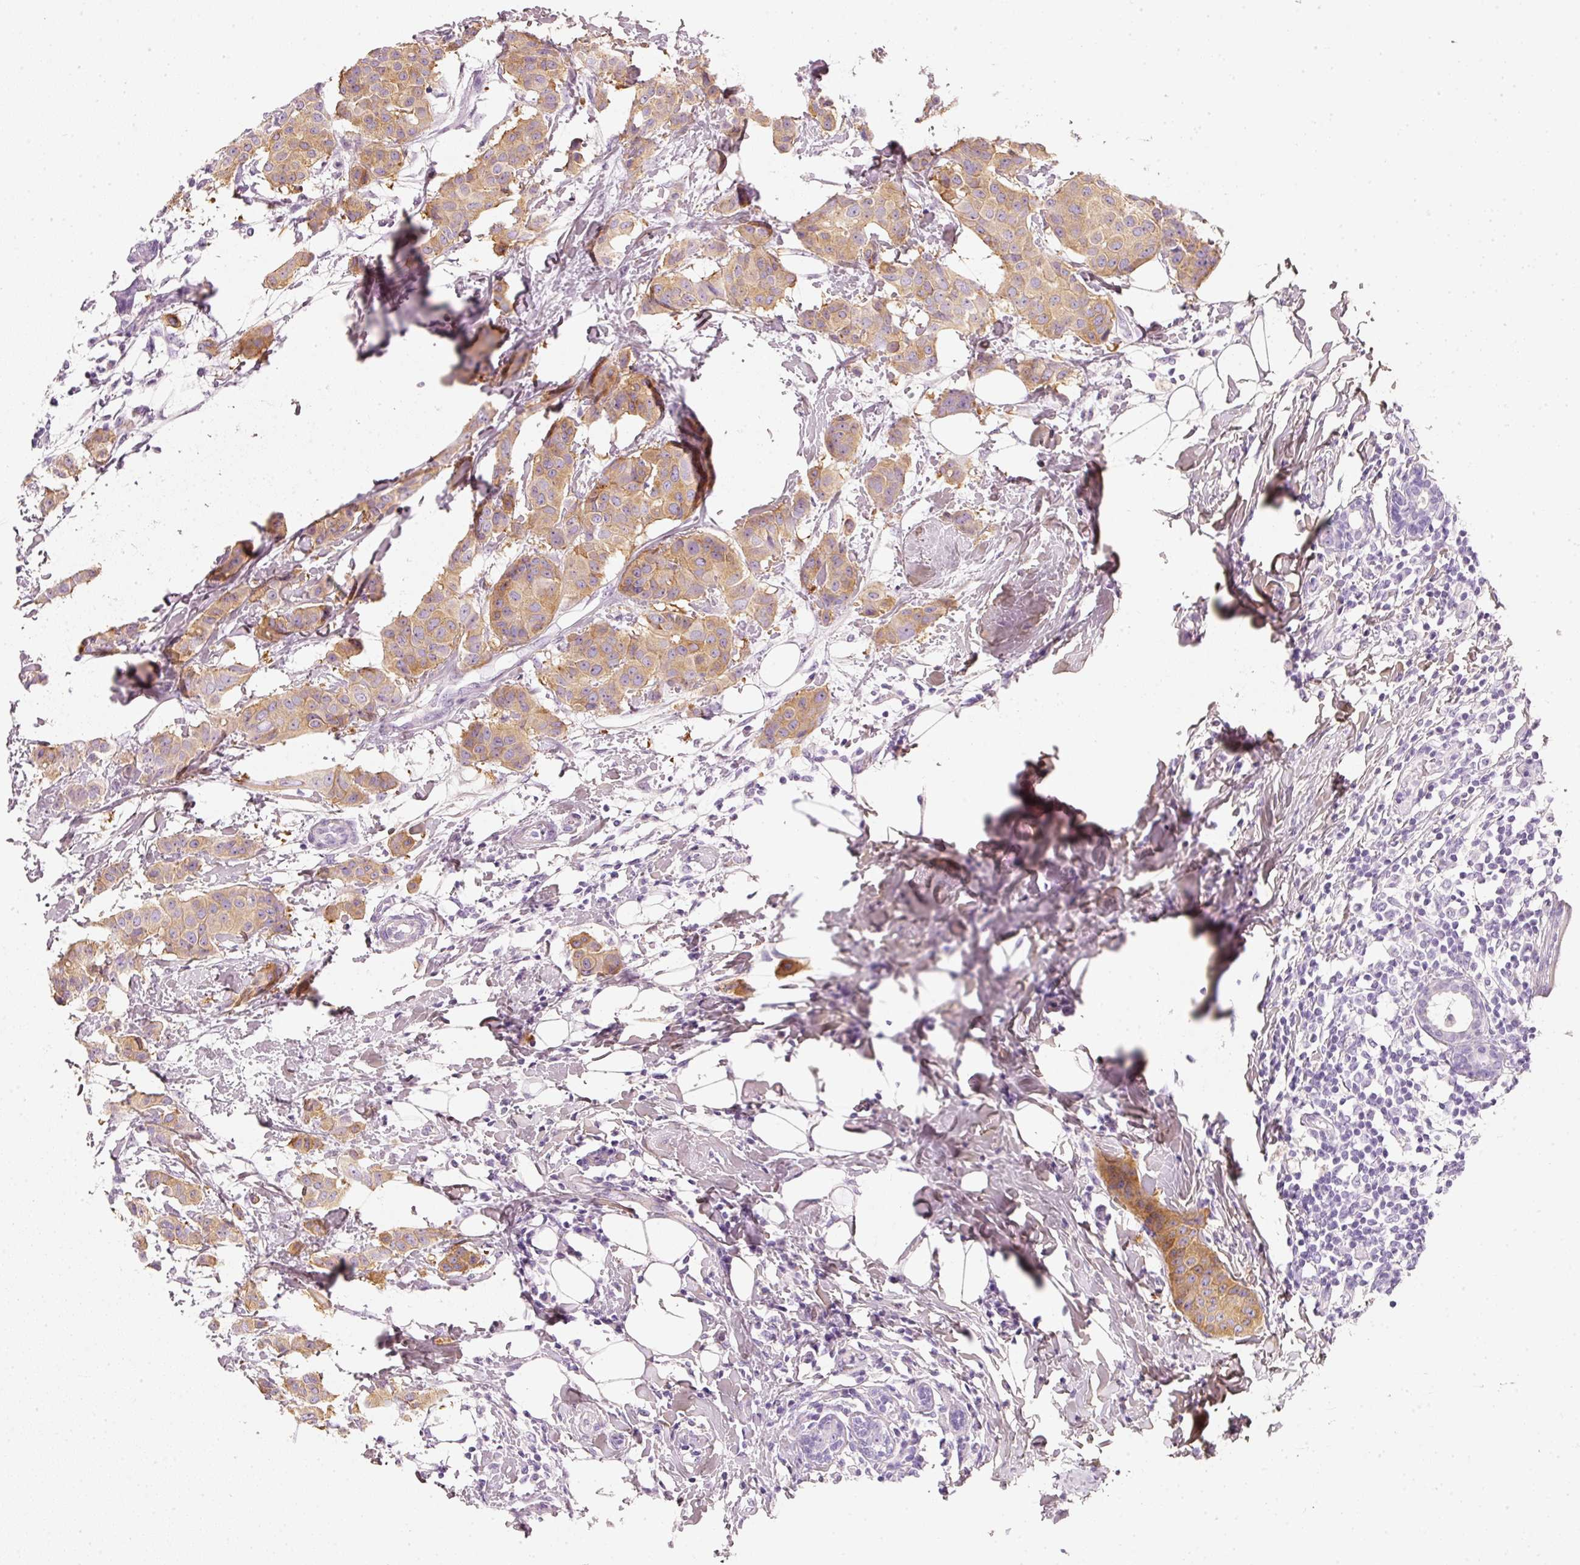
{"staining": {"intensity": "moderate", "quantity": ">75%", "location": "cytoplasmic/membranous"}, "tissue": "breast cancer", "cell_type": "Tumor cells", "image_type": "cancer", "snomed": [{"axis": "morphology", "description": "Duct carcinoma"}, {"axis": "topography", "description": "Breast"}], "caption": "Immunohistochemical staining of human breast cancer displays moderate cytoplasmic/membranous protein expression in about >75% of tumor cells.", "gene": "PDXDC1", "patient": {"sex": "female", "age": 40}}